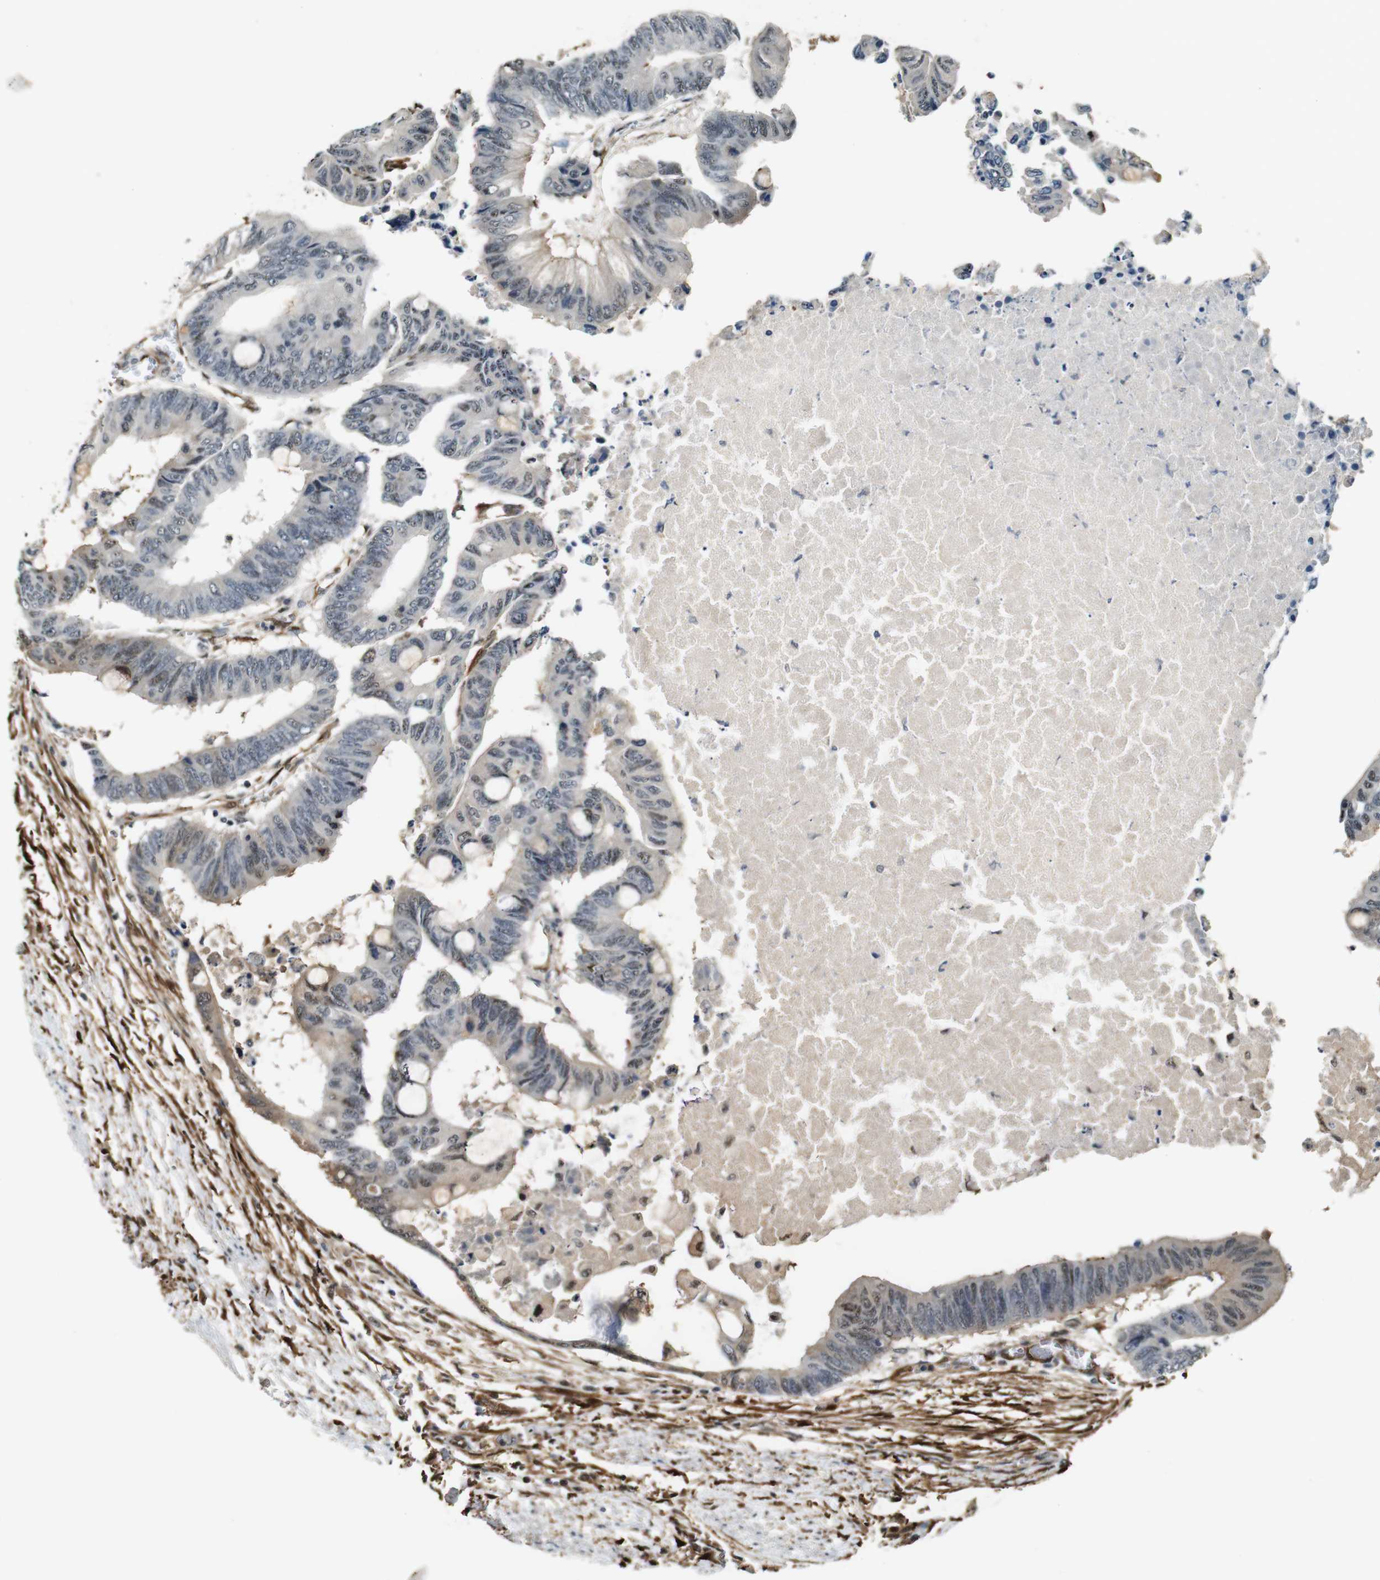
{"staining": {"intensity": "weak", "quantity": "<25%", "location": "cytoplasmic/membranous,nuclear"}, "tissue": "colorectal cancer", "cell_type": "Tumor cells", "image_type": "cancer", "snomed": [{"axis": "morphology", "description": "Normal tissue, NOS"}, {"axis": "morphology", "description": "Adenocarcinoma, NOS"}, {"axis": "topography", "description": "Rectum"}, {"axis": "topography", "description": "Peripheral nerve tissue"}], "caption": "The immunohistochemistry (IHC) micrograph has no significant expression in tumor cells of colorectal adenocarcinoma tissue. (DAB immunohistochemistry with hematoxylin counter stain).", "gene": "LXN", "patient": {"sex": "male", "age": 92}}